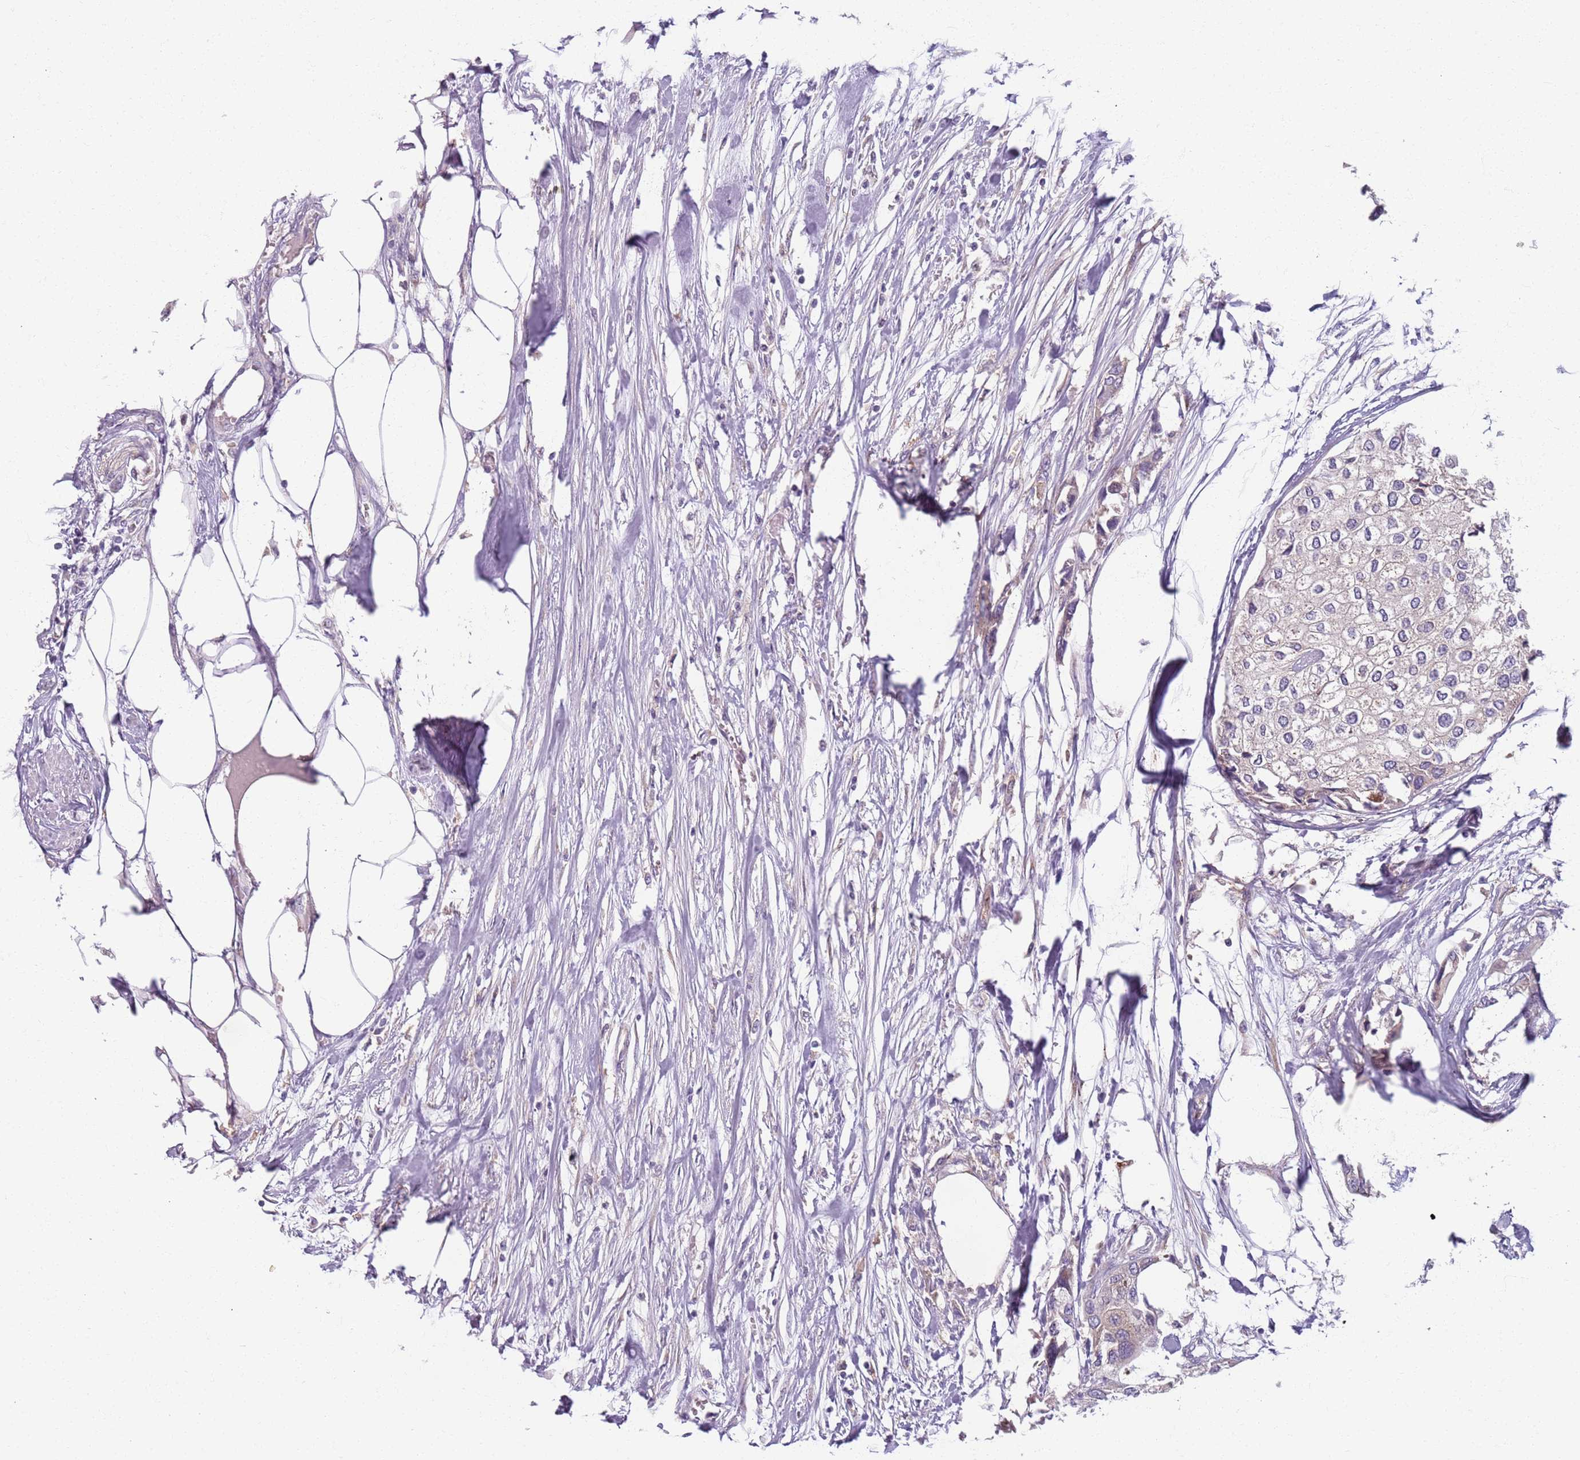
{"staining": {"intensity": "weak", "quantity": "<25%", "location": "cytoplasmic/membranous"}, "tissue": "urothelial cancer", "cell_type": "Tumor cells", "image_type": "cancer", "snomed": [{"axis": "morphology", "description": "Urothelial carcinoma, High grade"}, {"axis": "topography", "description": "Urinary bladder"}], "caption": "DAB immunohistochemical staining of urothelial cancer displays no significant positivity in tumor cells.", "gene": "AKTIP", "patient": {"sex": "male", "age": 64}}